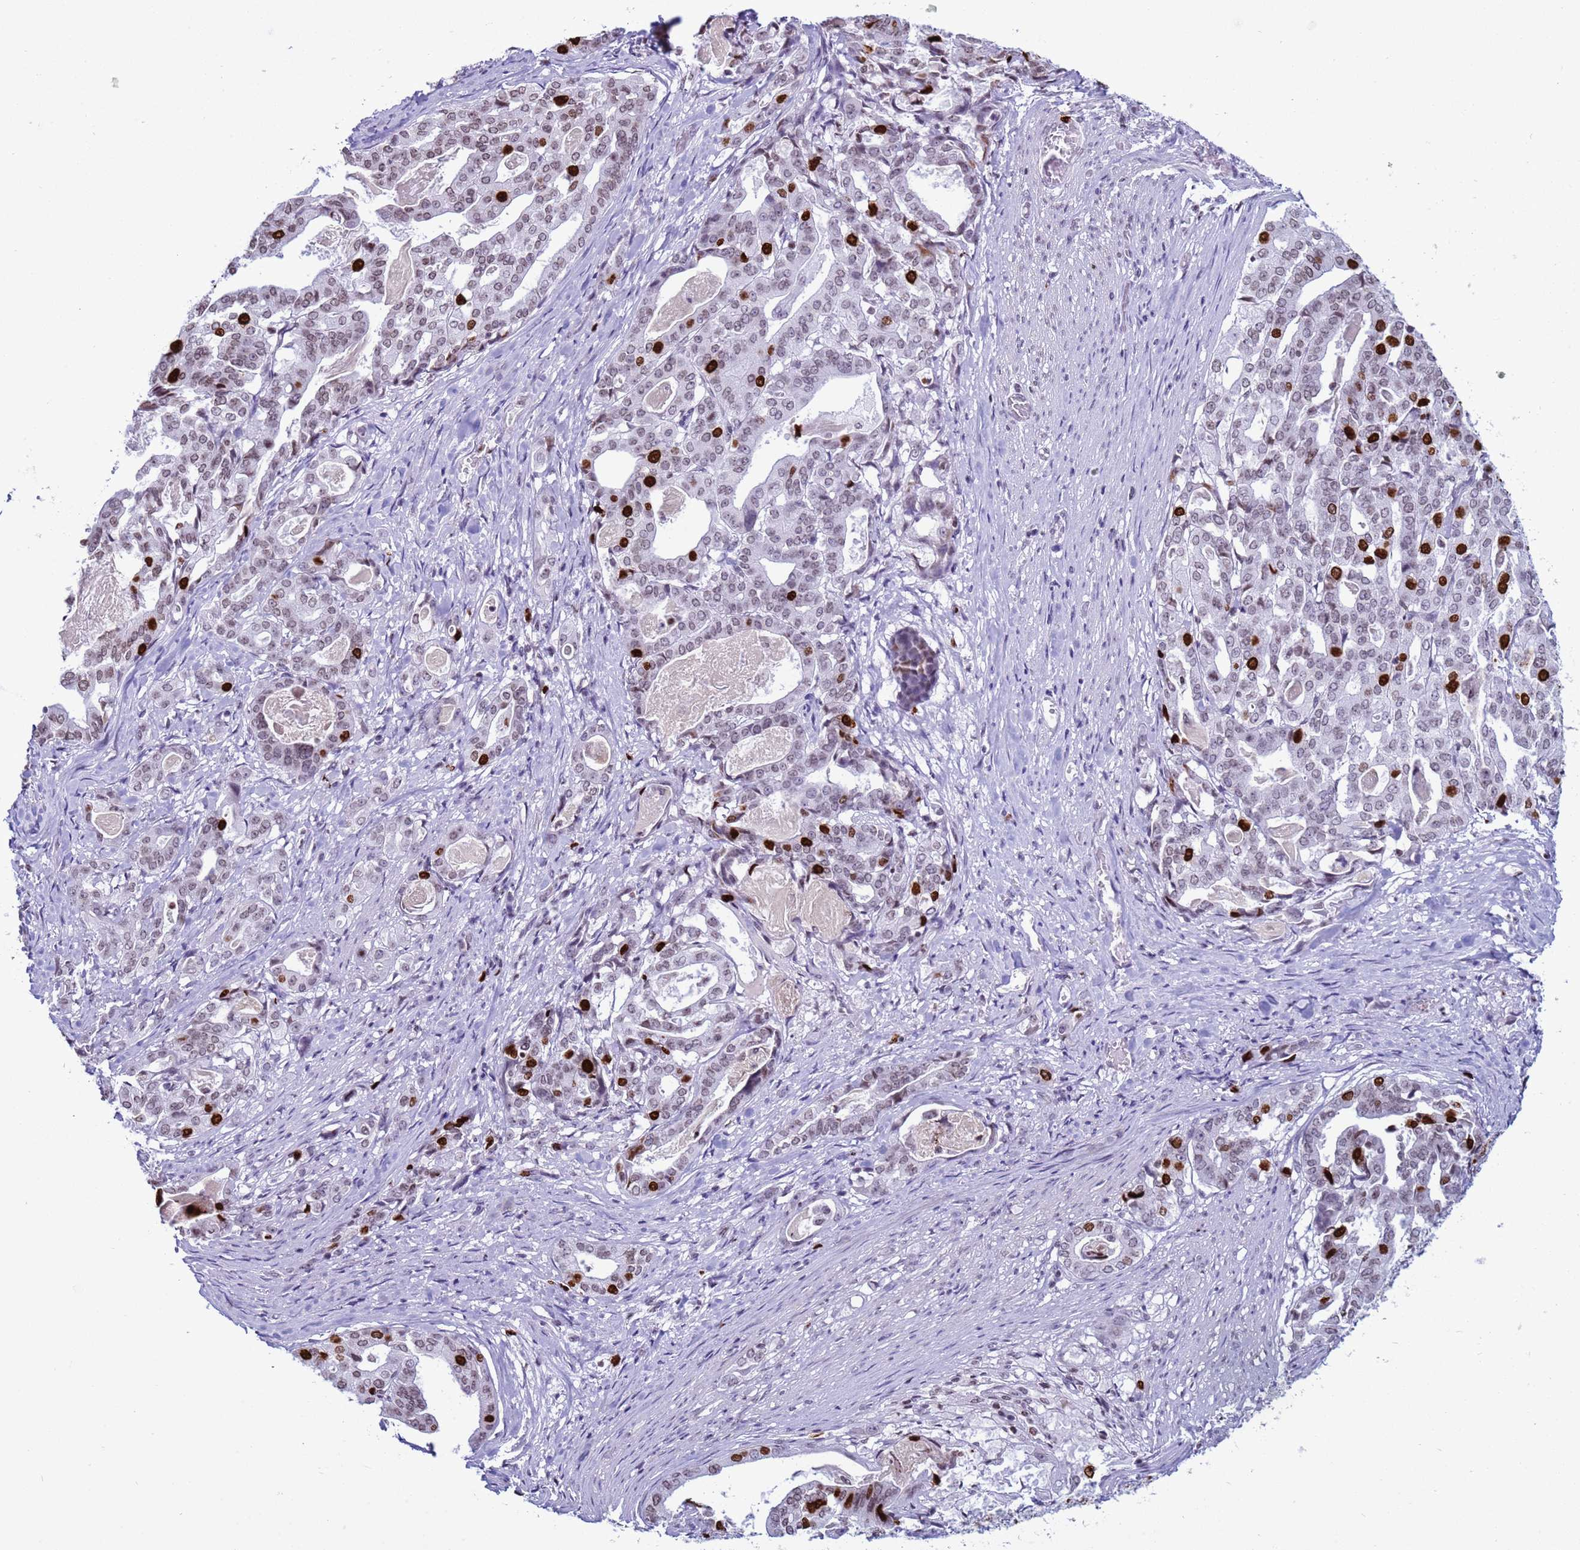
{"staining": {"intensity": "strong", "quantity": "25%-75%", "location": "nuclear"}, "tissue": "stomach cancer", "cell_type": "Tumor cells", "image_type": "cancer", "snomed": [{"axis": "morphology", "description": "Adenocarcinoma, NOS"}, {"axis": "topography", "description": "Stomach"}], "caption": "DAB (3,3'-diaminobenzidine) immunohistochemical staining of human stomach cancer (adenocarcinoma) shows strong nuclear protein positivity in about 25%-75% of tumor cells.", "gene": "H4C8", "patient": {"sex": "male", "age": 48}}